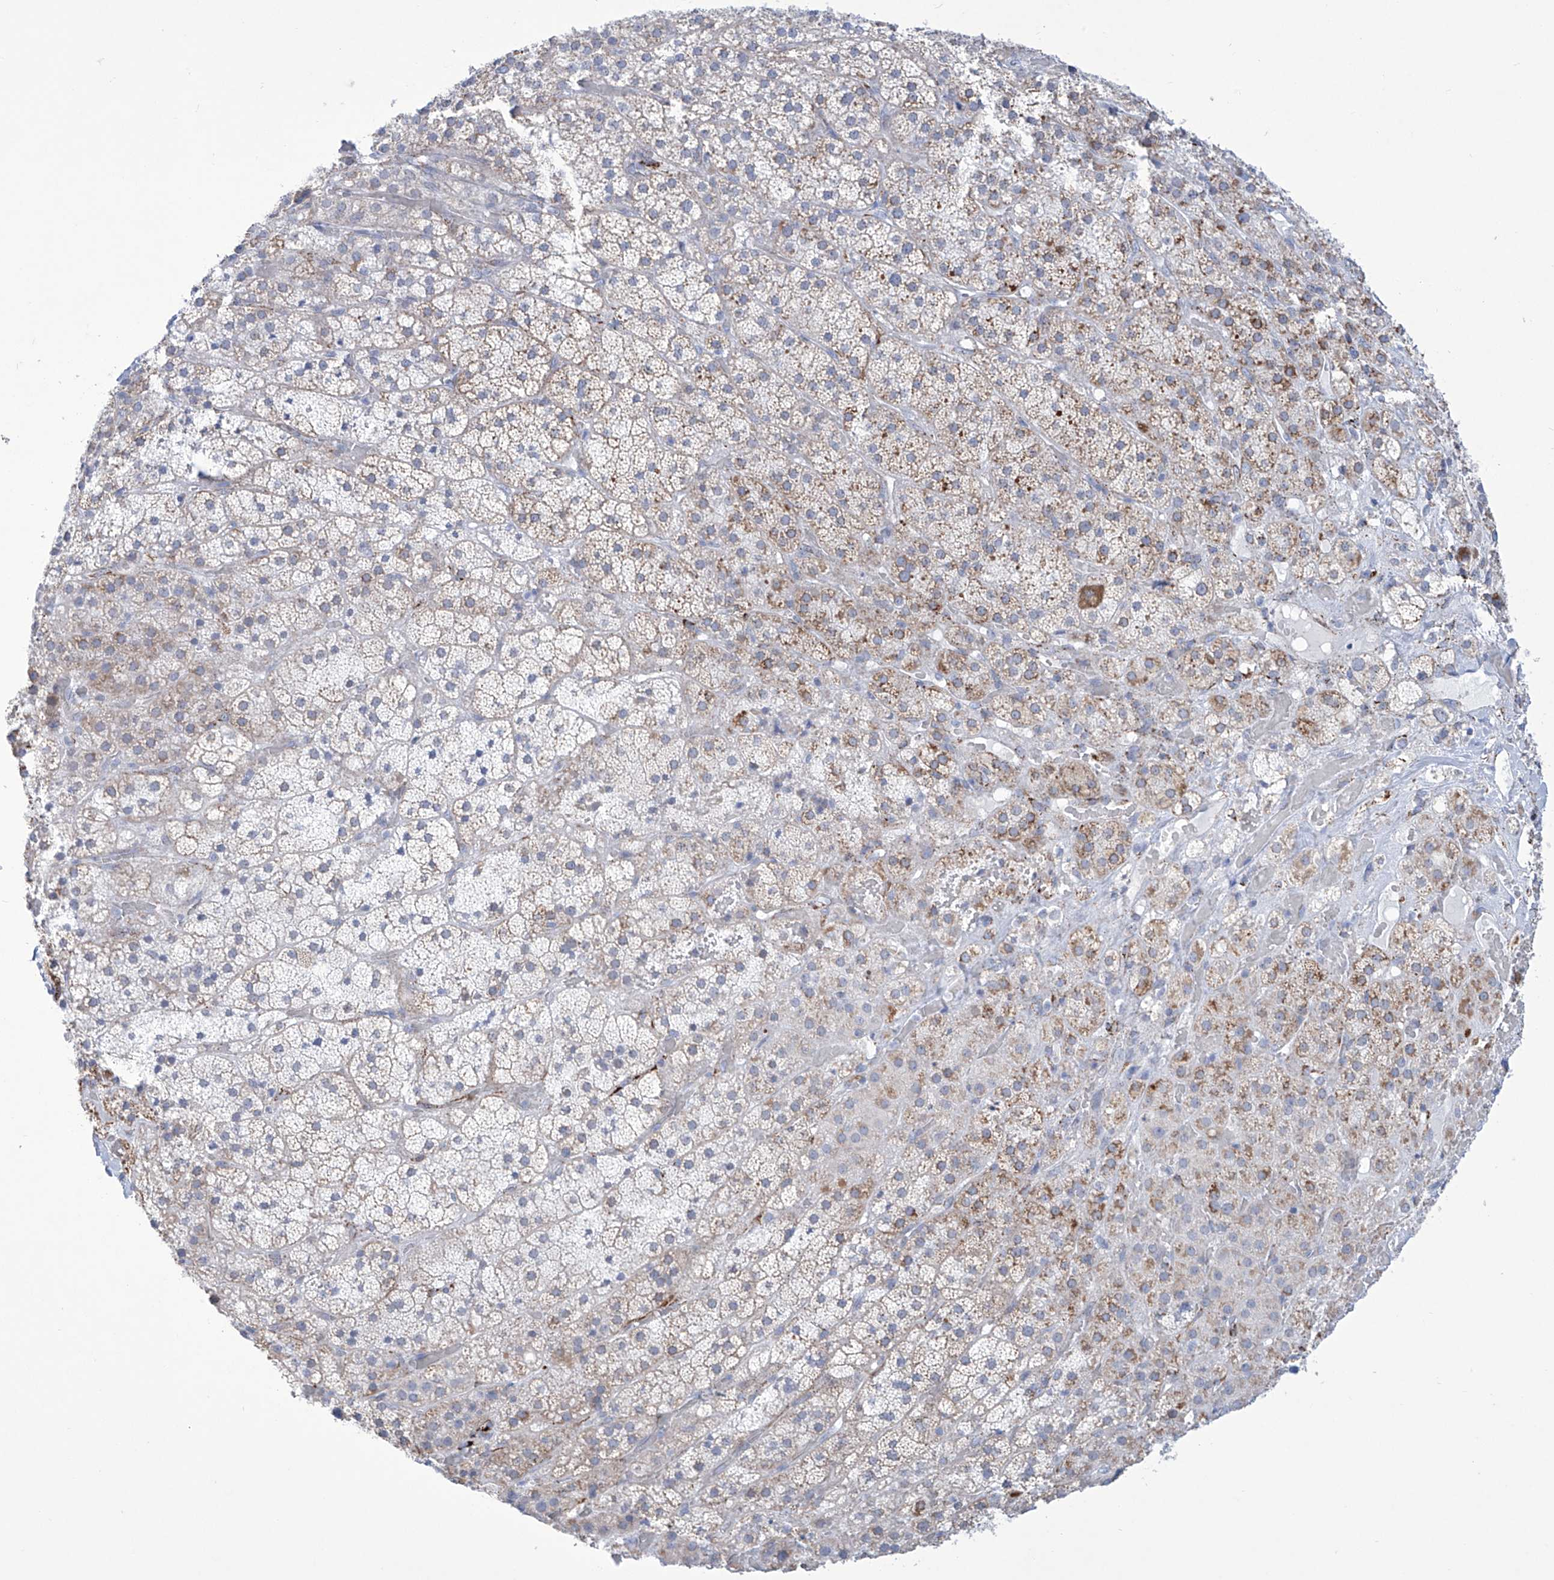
{"staining": {"intensity": "moderate", "quantity": "<25%", "location": "cytoplasmic/membranous"}, "tissue": "adrenal gland", "cell_type": "Glandular cells", "image_type": "normal", "snomed": [{"axis": "morphology", "description": "Normal tissue, NOS"}, {"axis": "topography", "description": "Adrenal gland"}], "caption": "Benign adrenal gland reveals moderate cytoplasmic/membranous expression in approximately <25% of glandular cells Immunohistochemistry stains the protein in brown and the nuclei are stained blue..", "gene": "ALDH6A1", "patient": {"sex": "male", "age": 57}}